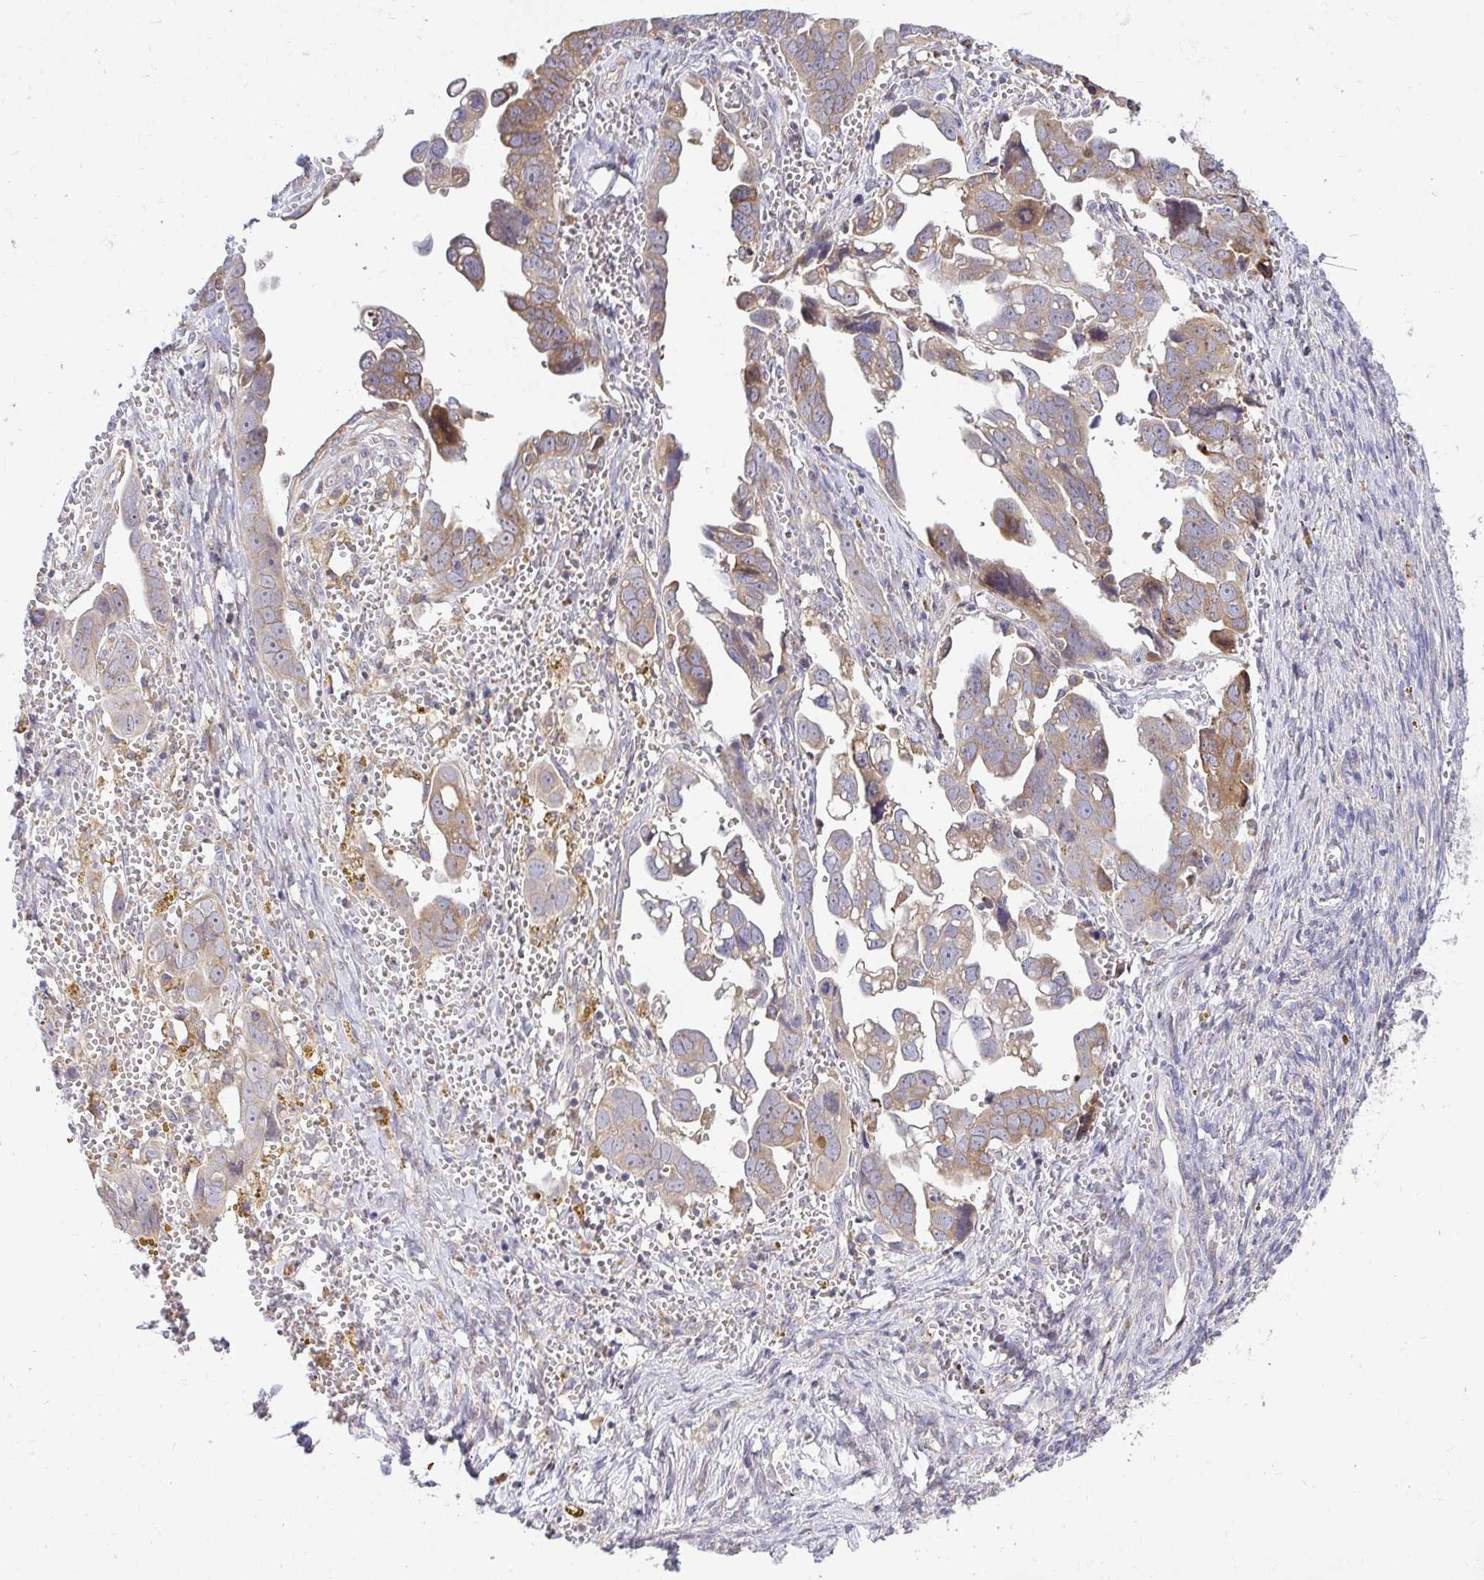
{"staining": {"intensity": "moderate", "quantity": ">75%", "location": "cytoplasmic/membranous"}, "tissue": "ovarian cancer", "cell_type": "Tumor cells", "image_type": "cancer", "snomed": [{"axis": "morphology", "description": "Cystadenocarcinoma, serous, NOS"}, {"axis": "topography", "description": "Ovary"}], "caption": "Protein expression analysis of ovarian serous cystadenocarcinoma shows moderate cytoplasmic/membranous staining in about >75% of tumor cells.", "gene": "VTI1B", "patient": {"sex": "female", "age": 59}}